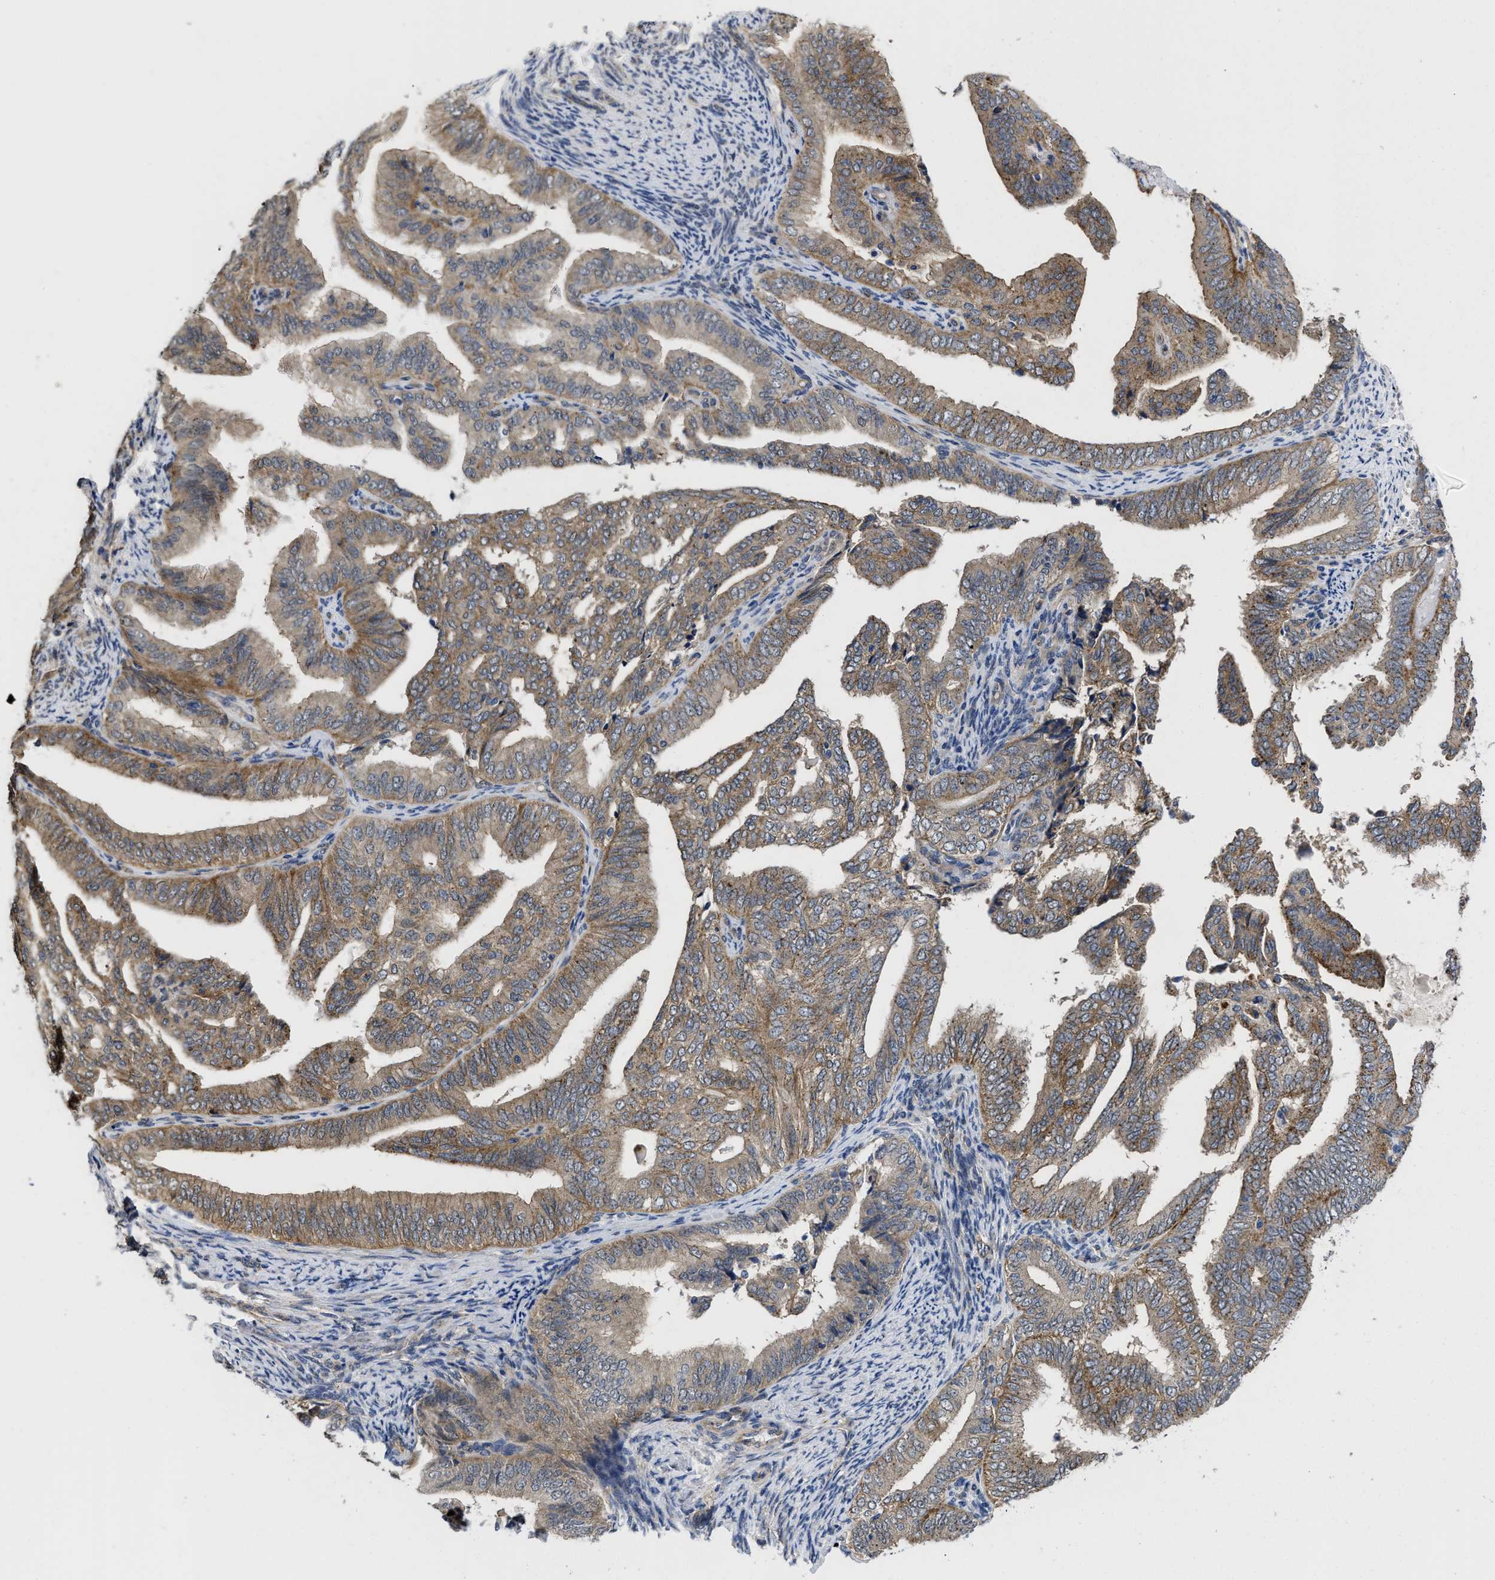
{"staining": {"intensity": "moderate", "quantity": ">75%", "location": "cytoplasmic/membranous"}, "tissue": "endometrial cancer", "cell_type": "Tumor cells", "image_type": "cancer", "snomed": [{"axis": "morphology", "description": "Adenocarcinoma, NOS"}, {"axis": "topography", "description": "Endometrium"}], "caption": "Human endometrial adenocarcinoma stained for a protein (brown) exhibits moderate cytoplasmic/membranous positive staining in about >75% of tumor cells.", "gene": "PKD2", "patient": {"sex": "female", "age": 58}}